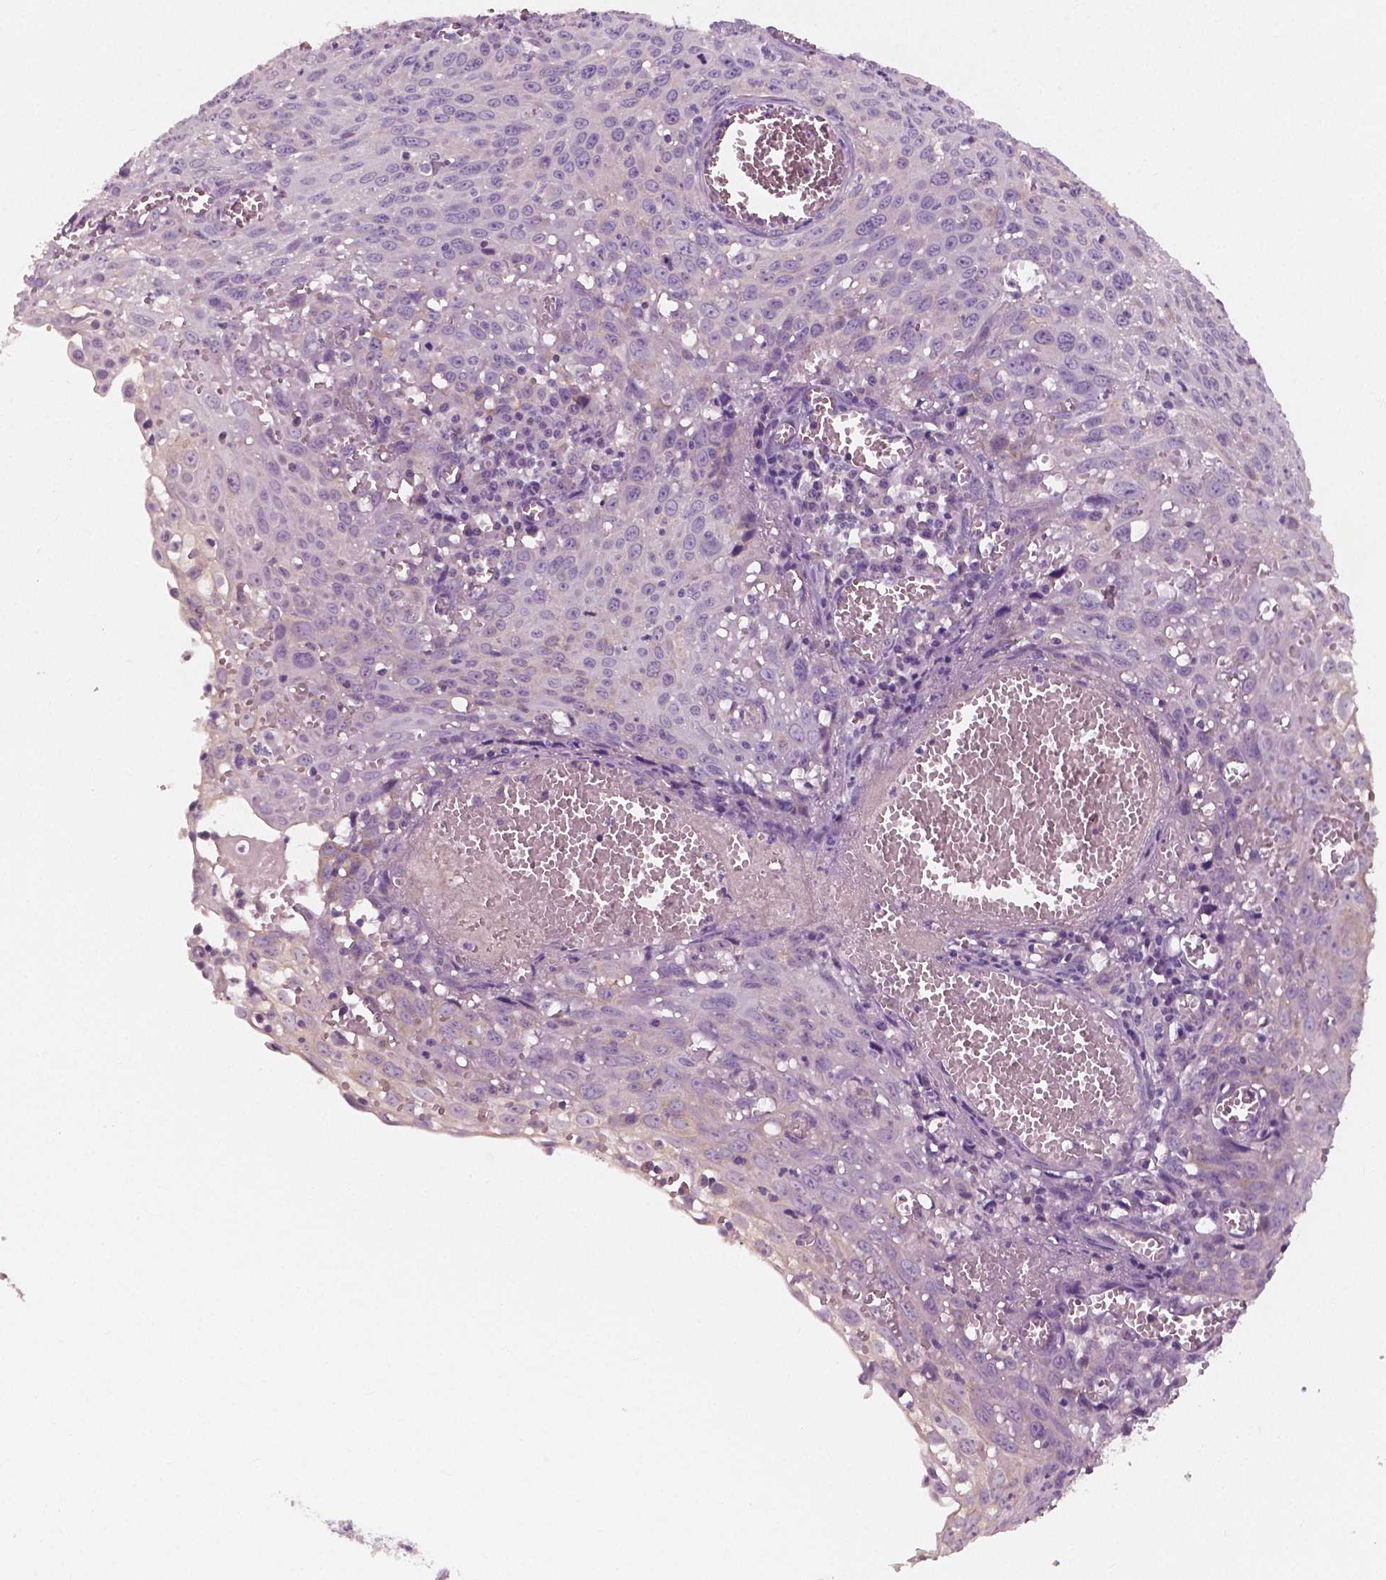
{"staining": {"intensity": "negative", "quantity": "none", "location": "none"}, "tissue": "cervical cancer", "cell_type": "Tumor cells", "image_type": "cancer", "snomed": [{"axis": "morphology", "description": "Squamous cell carcinoma, NOS"}, {"axis": "topography", "description": "Cervix"}], "caption": "Human cervical cancer stained for a protein using IHC demonstrates no expression in tumor cells.", "gene": "LSM14B", "patient": {"sex": "female", "age": 38}}